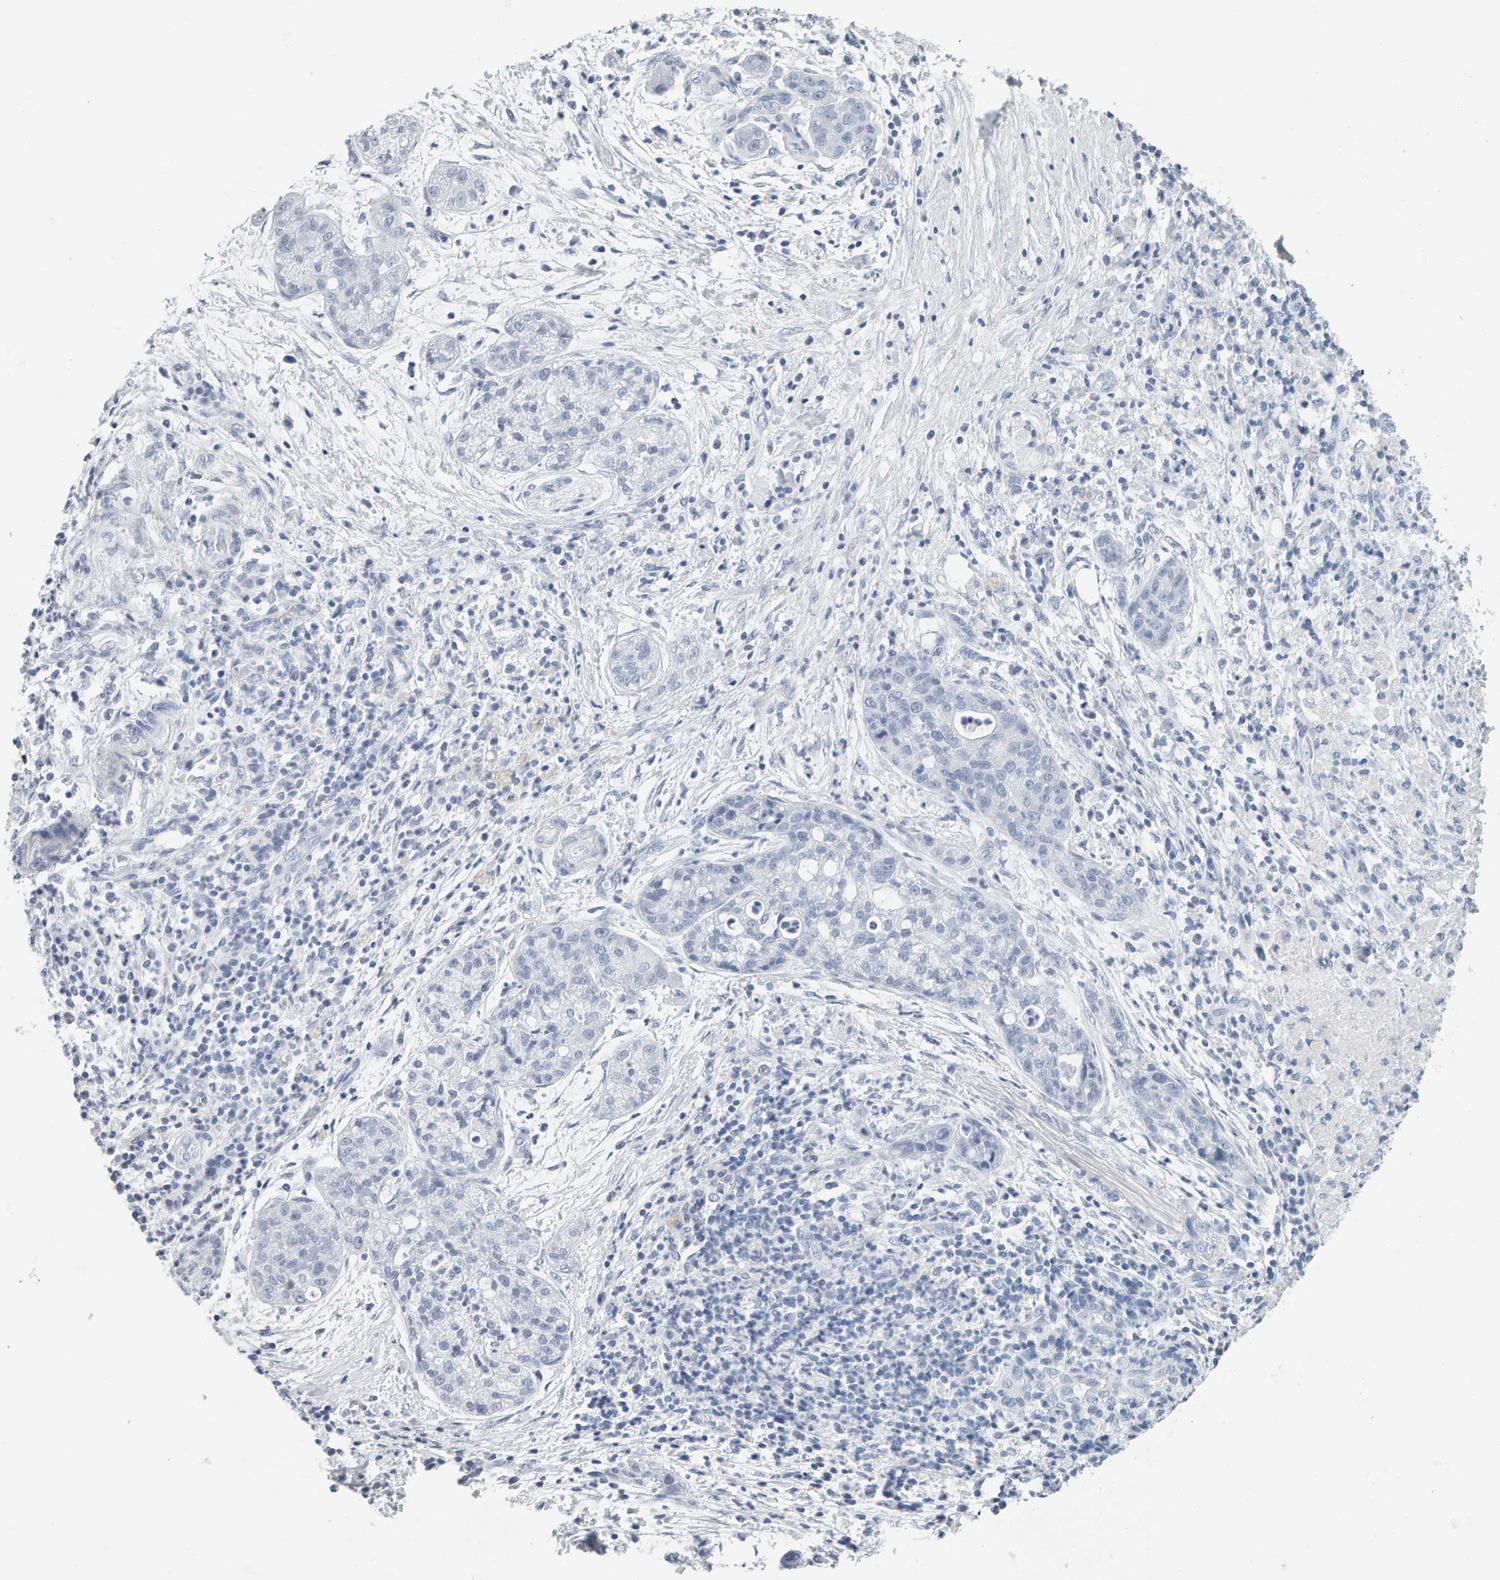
{"staining": {"intensity": "negative", "quantity": "none", "location": "none"}, "tissue": "pancreatic cancer", "cell_type": "Tumor cells", "image_type": "cancer", "snomed": [{"axis": "morphology", "description": "Adenocarcinoma, NOS"}, {"axis": "topography", "description": "Pancreas"}], "caption": "Immunohistochemistry image of human pancreatic cancer (adenocarcinoma) stained for a protein (brown), which reveals no positivity in tumor cells.", "gene": "SPACA3", "patient": {"sex": "female", "age": 78}}